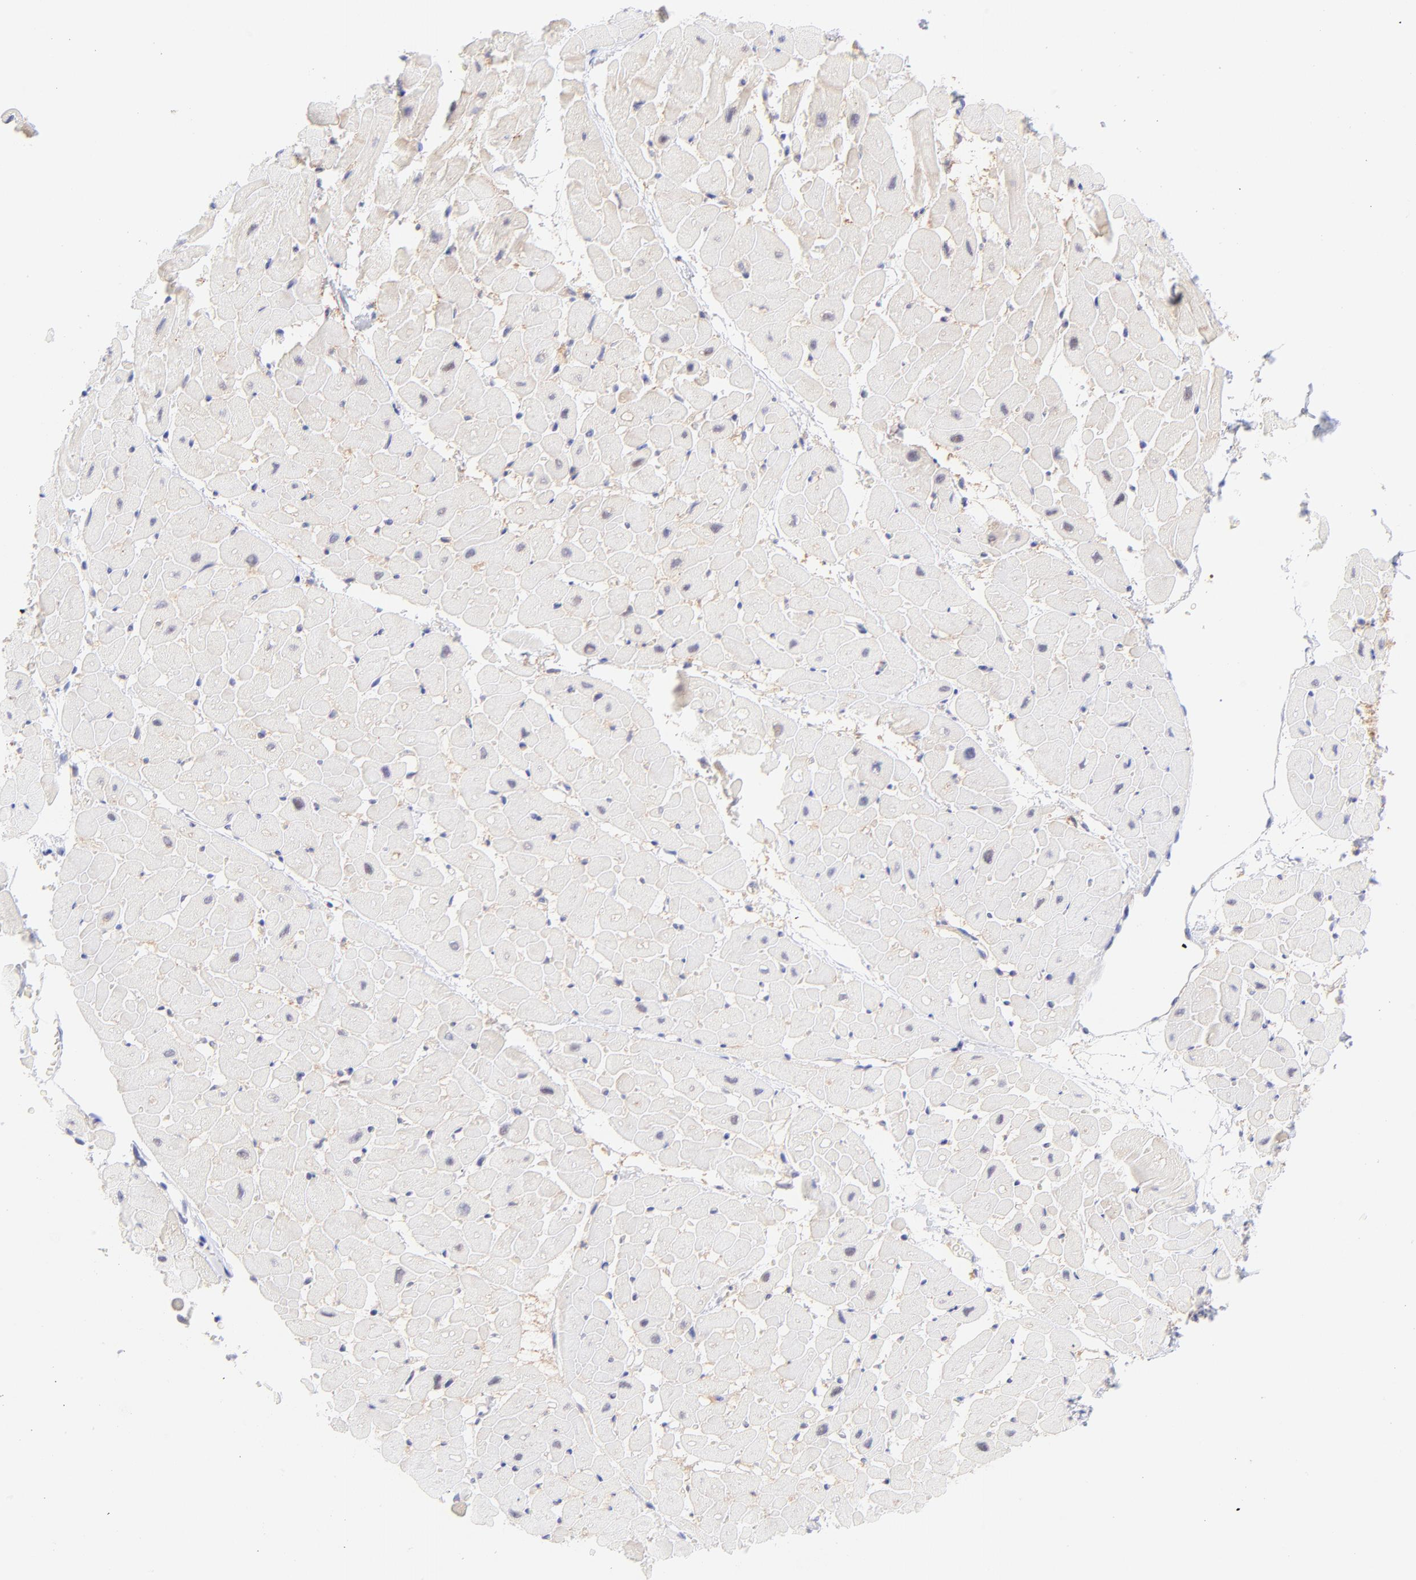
{"staining": {"intensity": "negative", "quantity": "none", "location": "none"}, "tissue": "heart muscle", "cell_type": "Cardiomyocytes", "image_type": "normal", "snomed": [{"axis": "morphology", "description": "Normal tissue, NOS"}, {"axis": "topography", "description": "Heart"}], "caption": "Protein analysis of unremarkable heart muscle shows no significant expression in cardiomyocytes.", "gene": "PBDC1", "patient": {"sex": "male", "age": 45}}